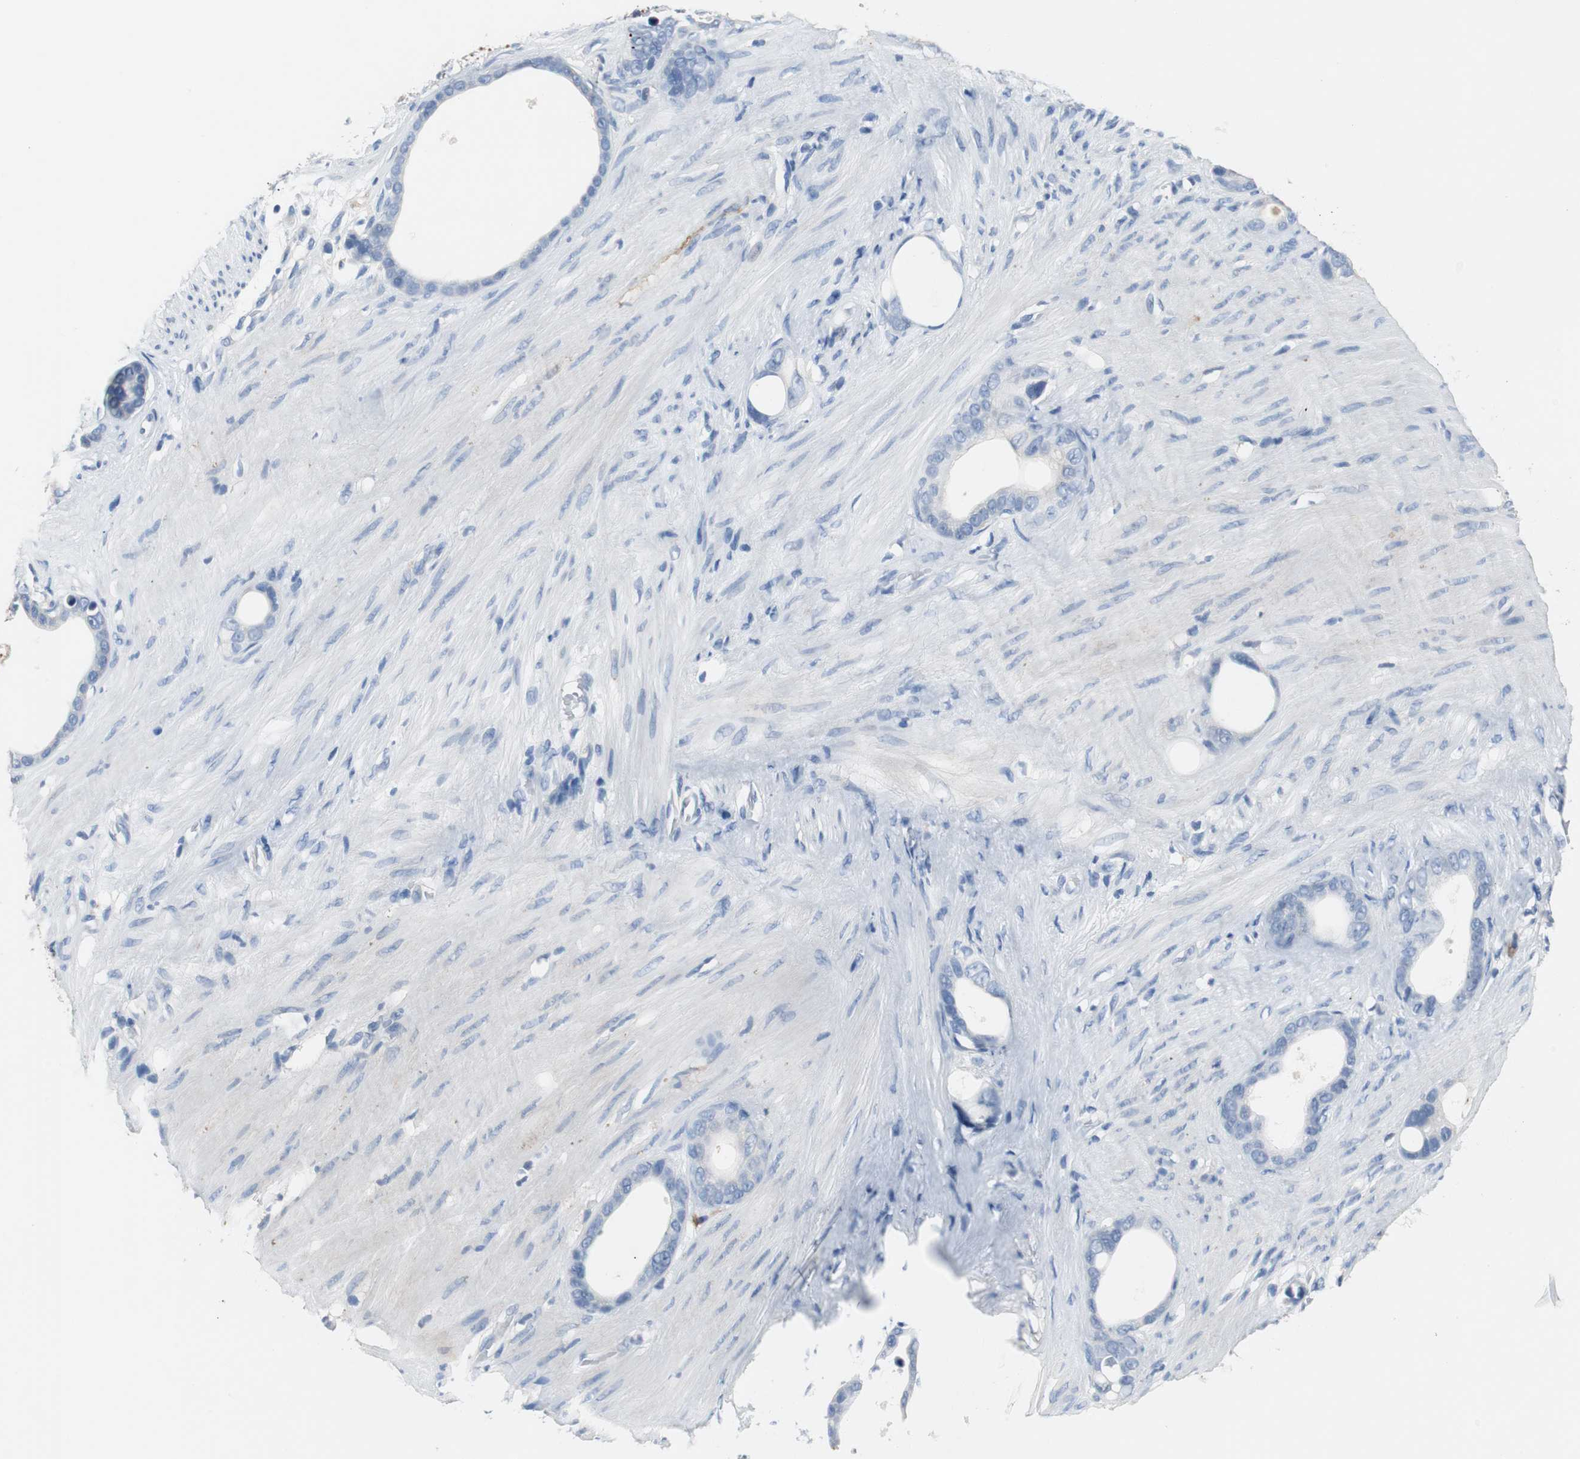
{"staining": {"intensity": "negative", "quantity": "none", "location": "none"}, "tissue": "stomach cancer", "cell_type": "Tumor cells", "image_type": "cancer", "snomed": [{"axis": "morphology", "description": "Adenocarcinoma, NOS"}, {"axis": "topography", "description": "Stomach"}], "caption": "The IHC image has no significant expression in tumor cells of adenocarcinoma (stomach) tissue.", "gene": "PI15", "patient": {"sex": "female", "age": 75}}